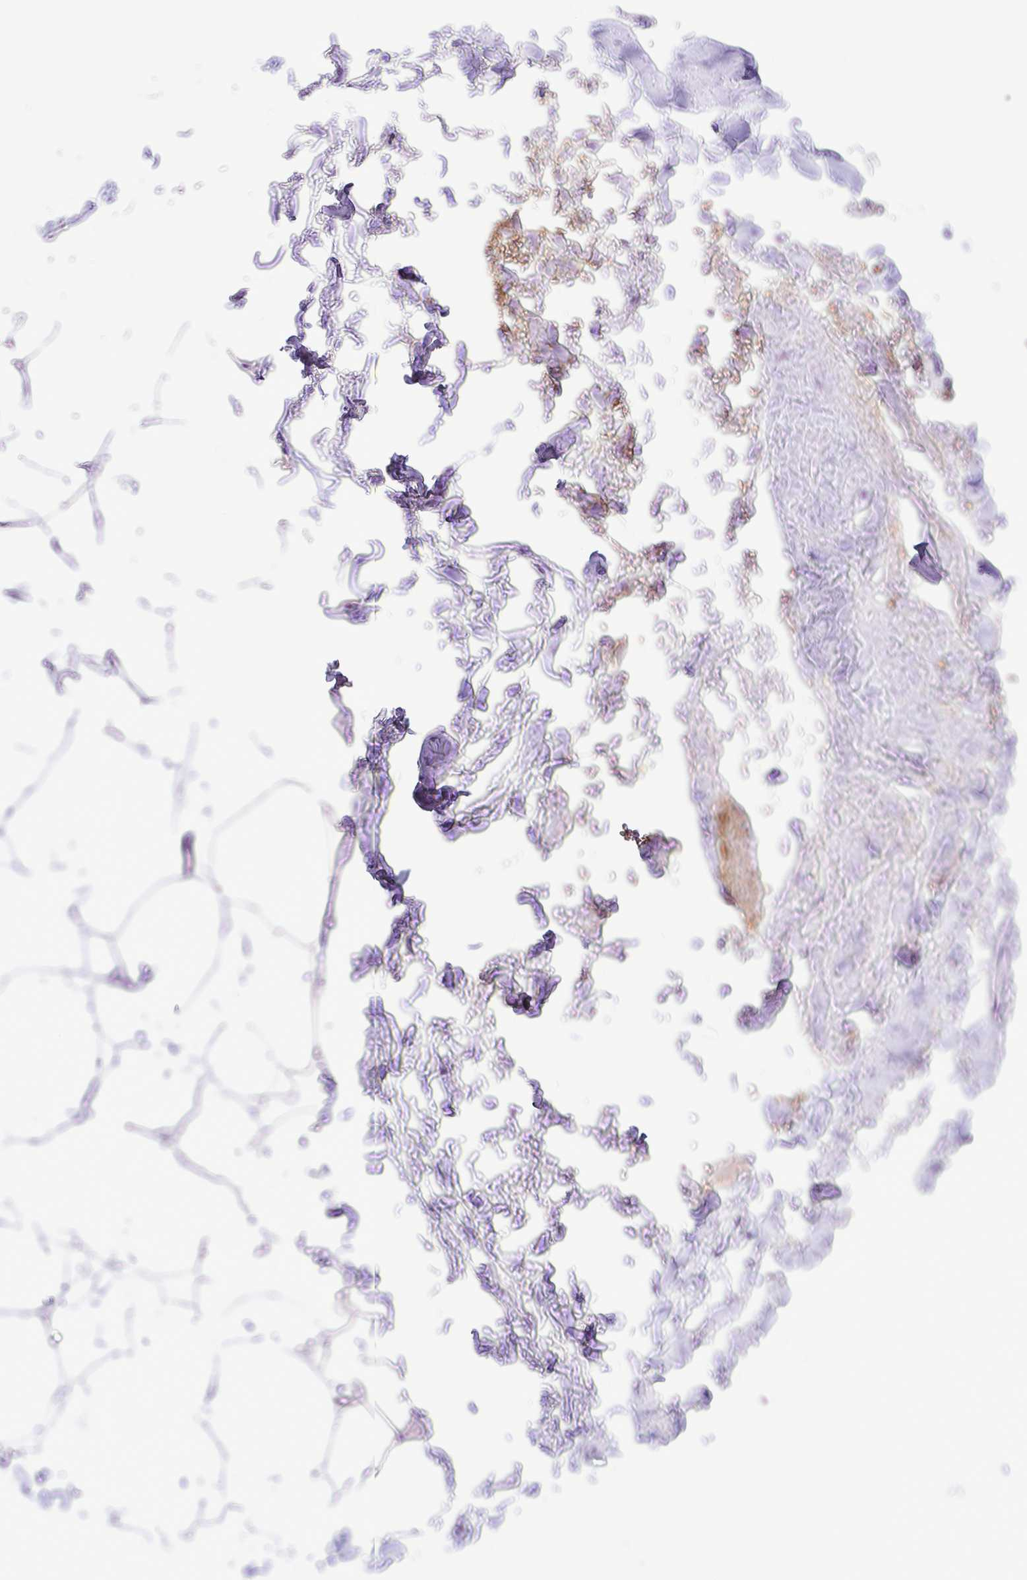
{"staining": {"intensity": "negative", "quantity": "none", "location": "none"}, "tissue": "adipose tissue", "cell_type": "Adipocytes", "image_type": "normal", "snomed": [{"axis": "morphology", "description": "Normal tissue, NOS"}, {"axis": "topography", "description": "Vascular tissue"}, {"axis": "topography", "description": "Peripheral nerve tissue"}], "caption": "DAB (3,3'-diaminobenzidine) immunohistochemical staining of unremarkable adipose tissue shows no significant positivity in adipocytes. (Stains: DAB immunohistochemistry (IHC) with hematoxylin counter stain, Microscopy: brightfield microscopy at high magnification).", "gene": "EPB42", "patient": {"sex": "male", "age": 41}}